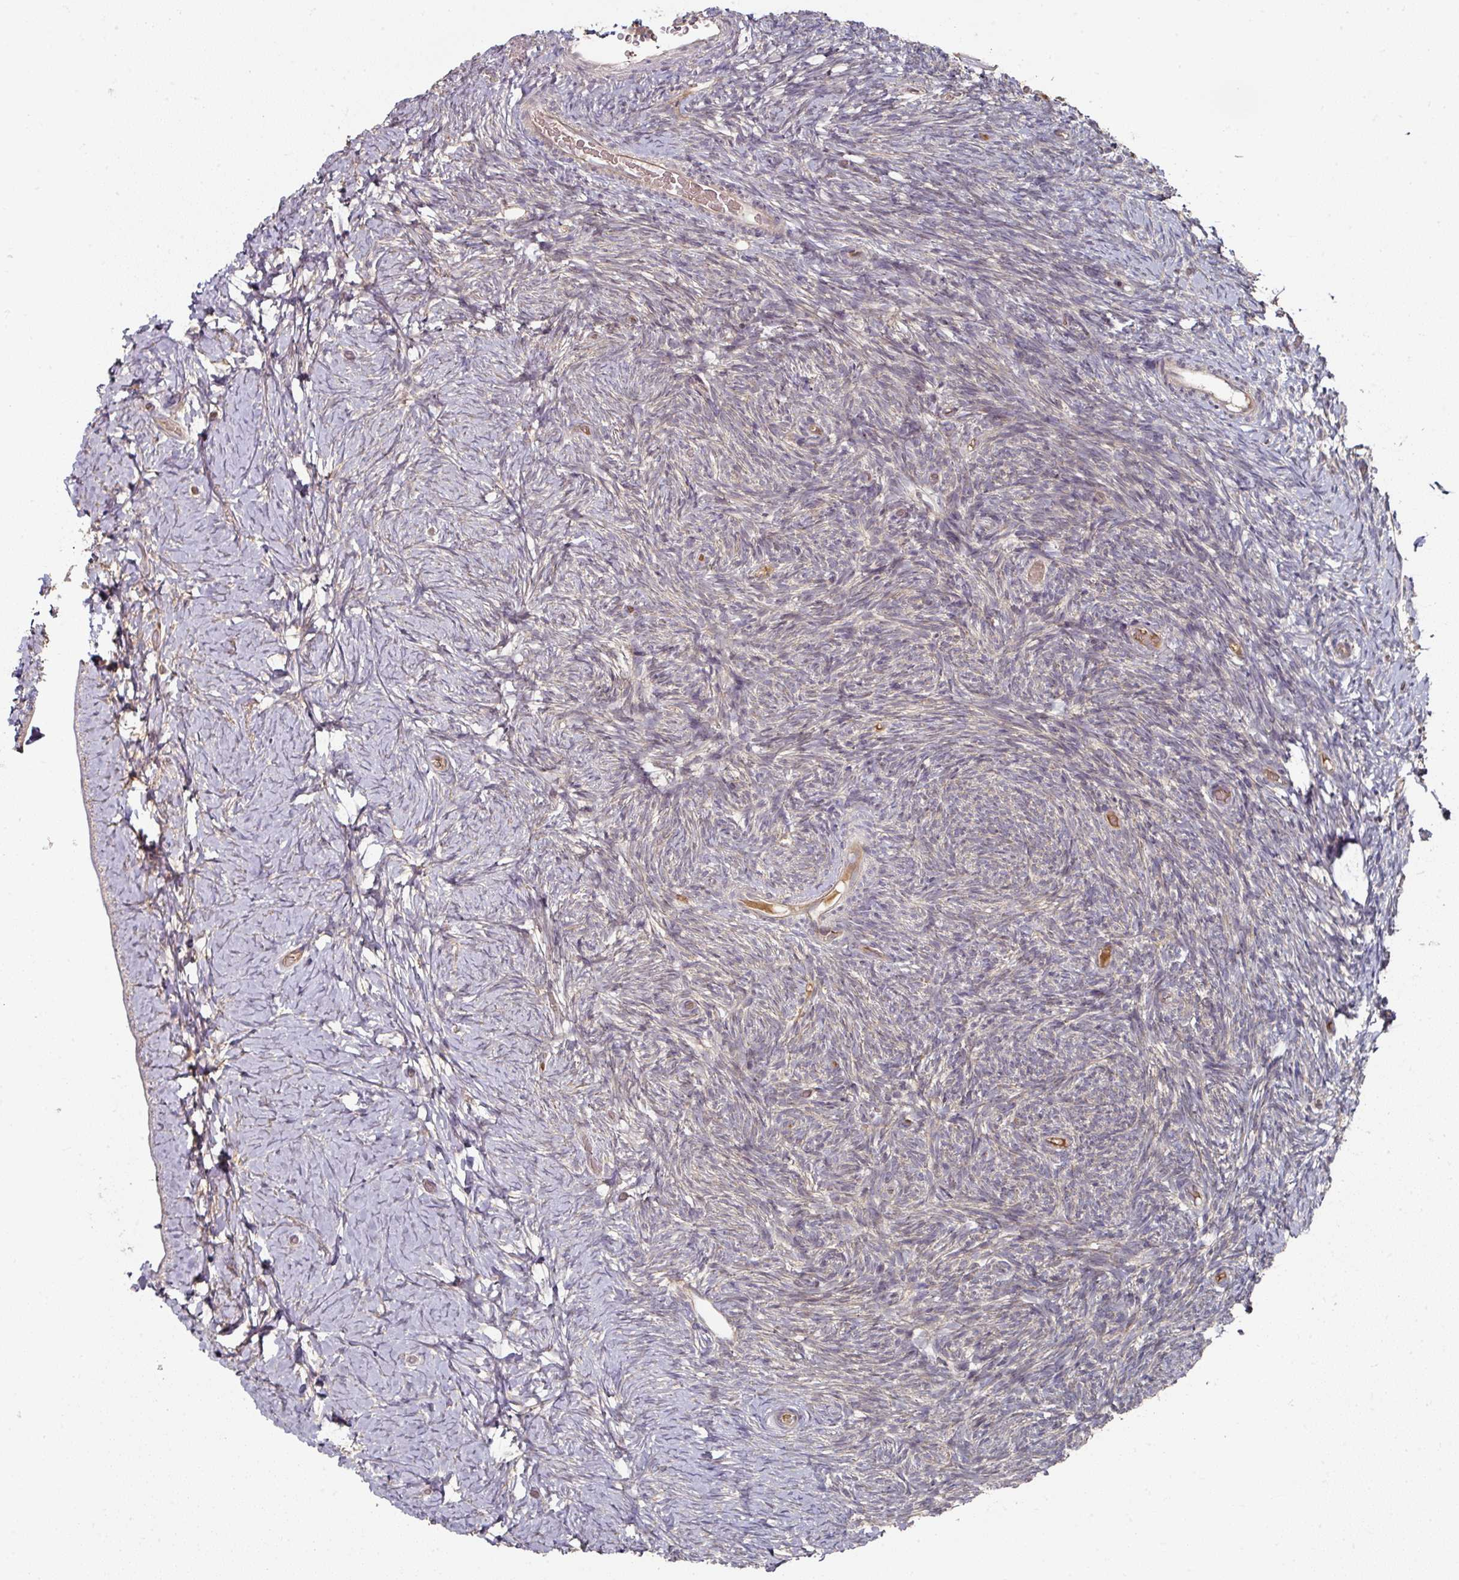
{"staining": {"intensity": "weak", "quantity": ">75%", "location": "cytoplasmic/membranous"}, "tissue": "ovary", "cell_type": "Follicle cells", "image_type": "normal", "snomed": [{"axis": "morphology", "description": "Normal tissue, NOS"}, {"axis": "topography", "description": "Ovary"}], "caption": "Immunohistochemical staining of unremarkable ovary reveals low levels of weak cytoplasmic/membranous positivity in approximately >75% of follicle cells. Nuclei are stained in blue.", "gene": "DNAJC7", "patient": {"sex": "female", "age": 39}}